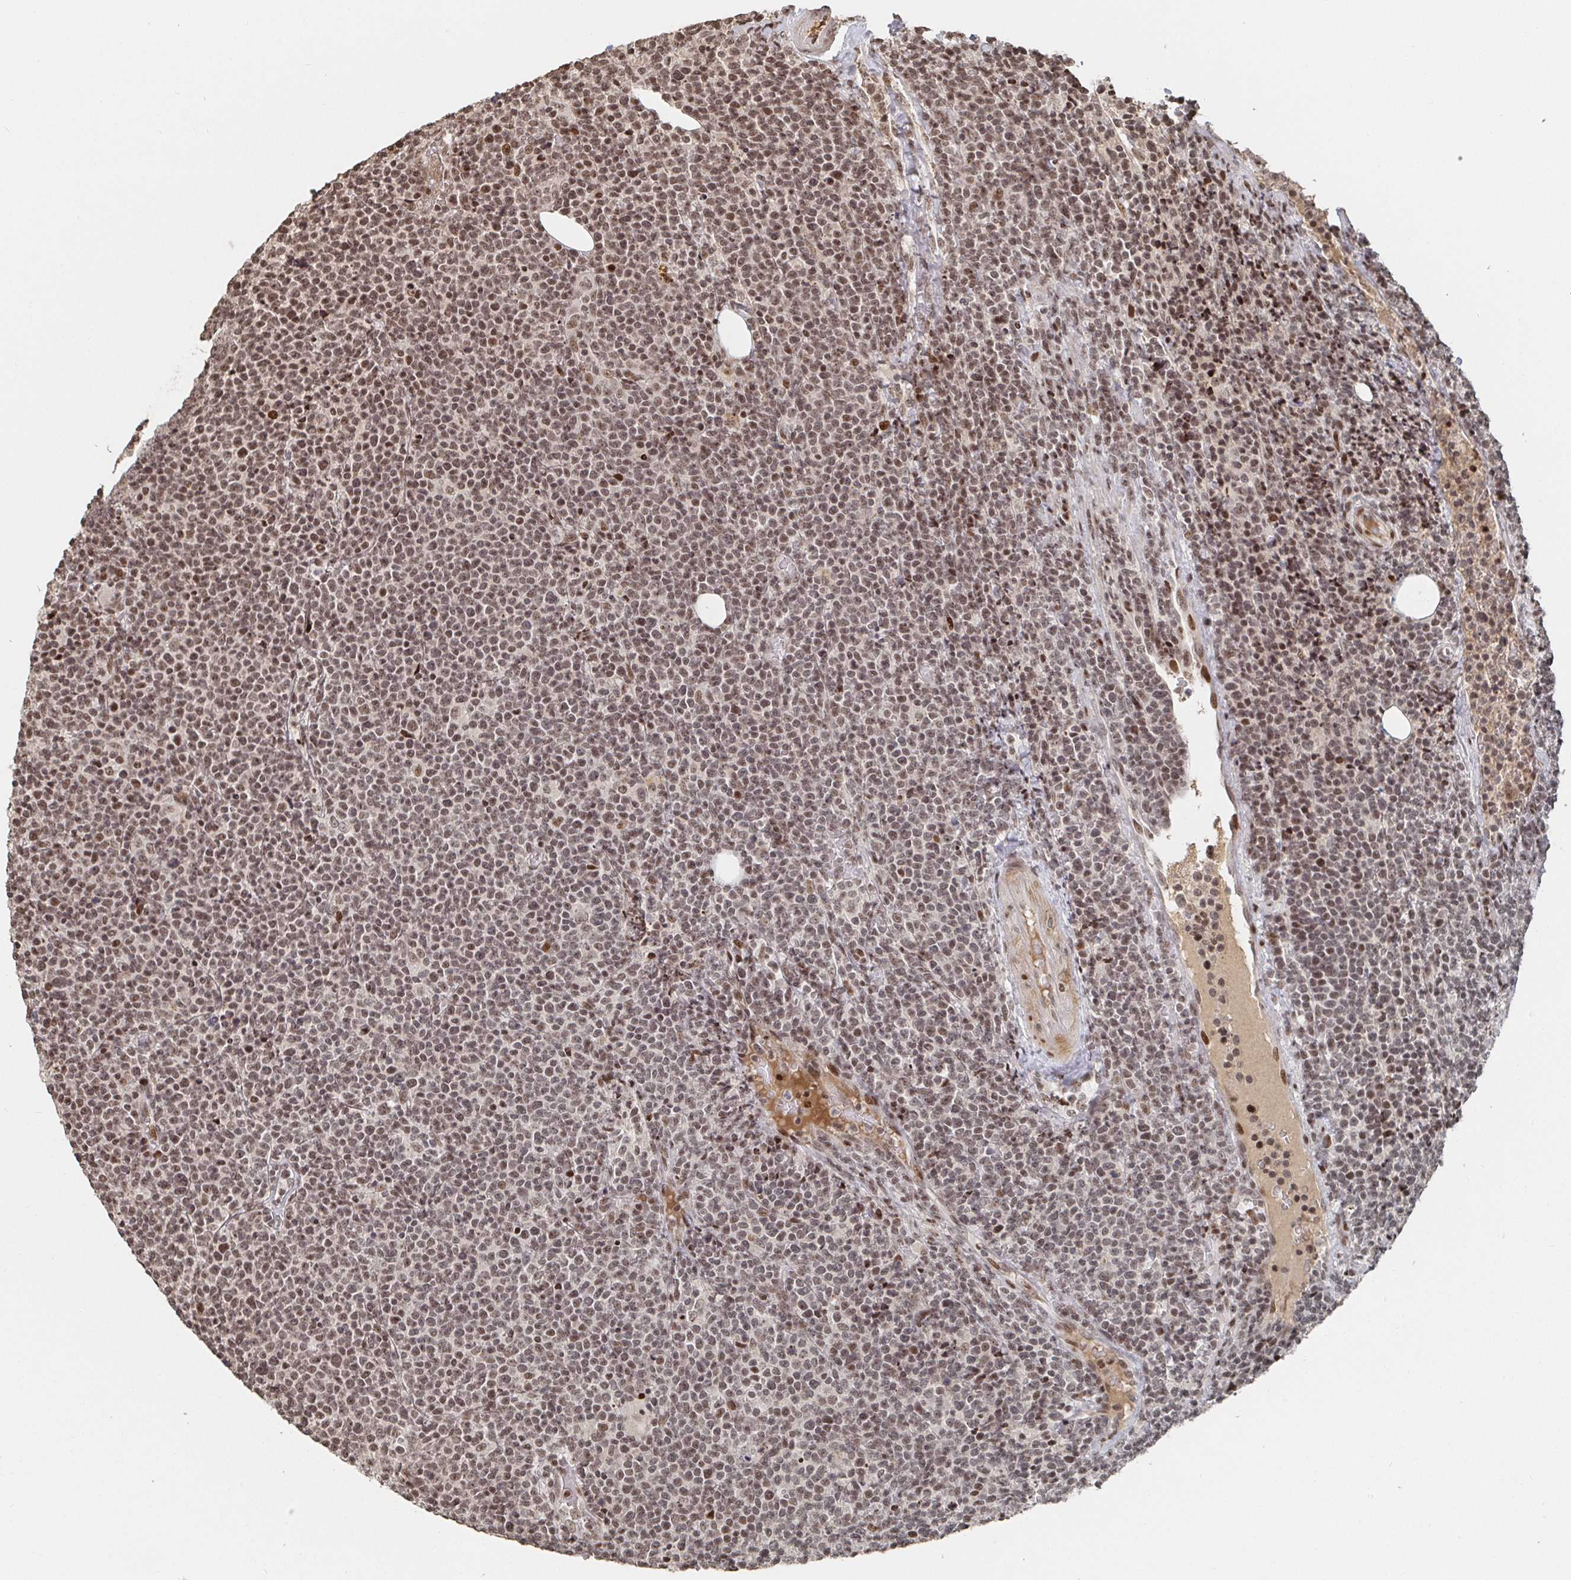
{"staining": {"intensity": "moderate", "quantity": ">75%", "location": "nuclear"}, "tissue": "lymphoma", "cell_type": "Tumor cells", "image_type": "cancer", "snomed": [{"axis": "morphology", "description": "Malignant lymphoma, non-Hodgkin's type, High grade"}, {"axis": "topography", "description": "Lymph node"}], "caption": "Immunohistochemical staining of lymphoma shows medium levels of moderate nuclear protein positivity in about >75% of tumor cells. Using DAB (brown) and hematoxylin (blue) stains, captured at high magnification using brightfield microscopy.", "gene": "ZDHHC12", "patient": {"sex": "male", "age": 61}}